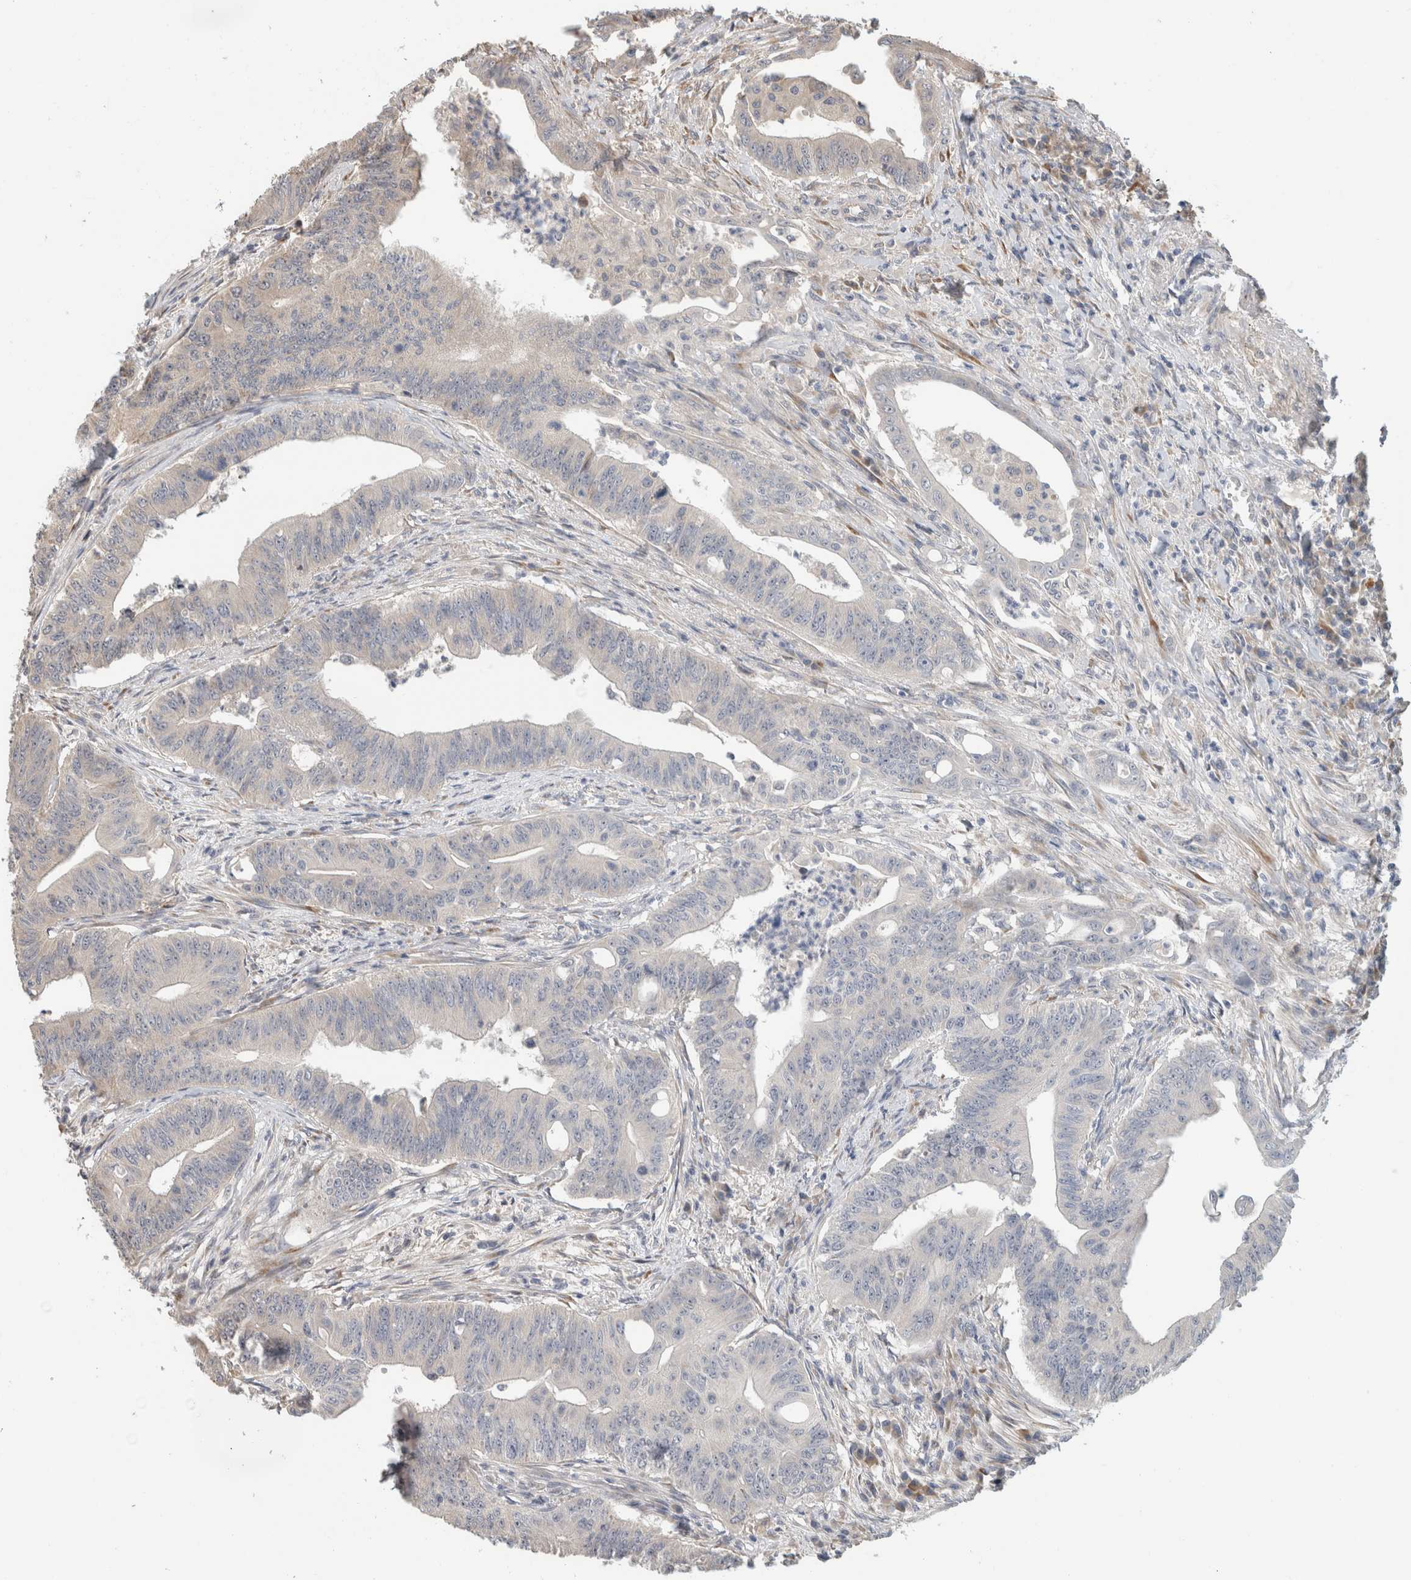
{"staining": {"intensity": "negative", "quantity": "none", "location": "none"}, "tissue": "colorectal cancer", "cell_type": "Tumor cells", "image_type": "cancer", "snomed": [{"axis": "morphology", "description": "Adenoma, NOS"}, {"axis": "morphology", "description": "Adenocarcinoma, NOS"}, {"axis": "topography", "description": "Colon"}], "caption": "Photomicrograph shows no protein positivity in tumor cells of colorectal cancer (adenocarcinoma) tissue.", "gene": "PCDHB15", "patient": {"sex": "male", "age": 79}}